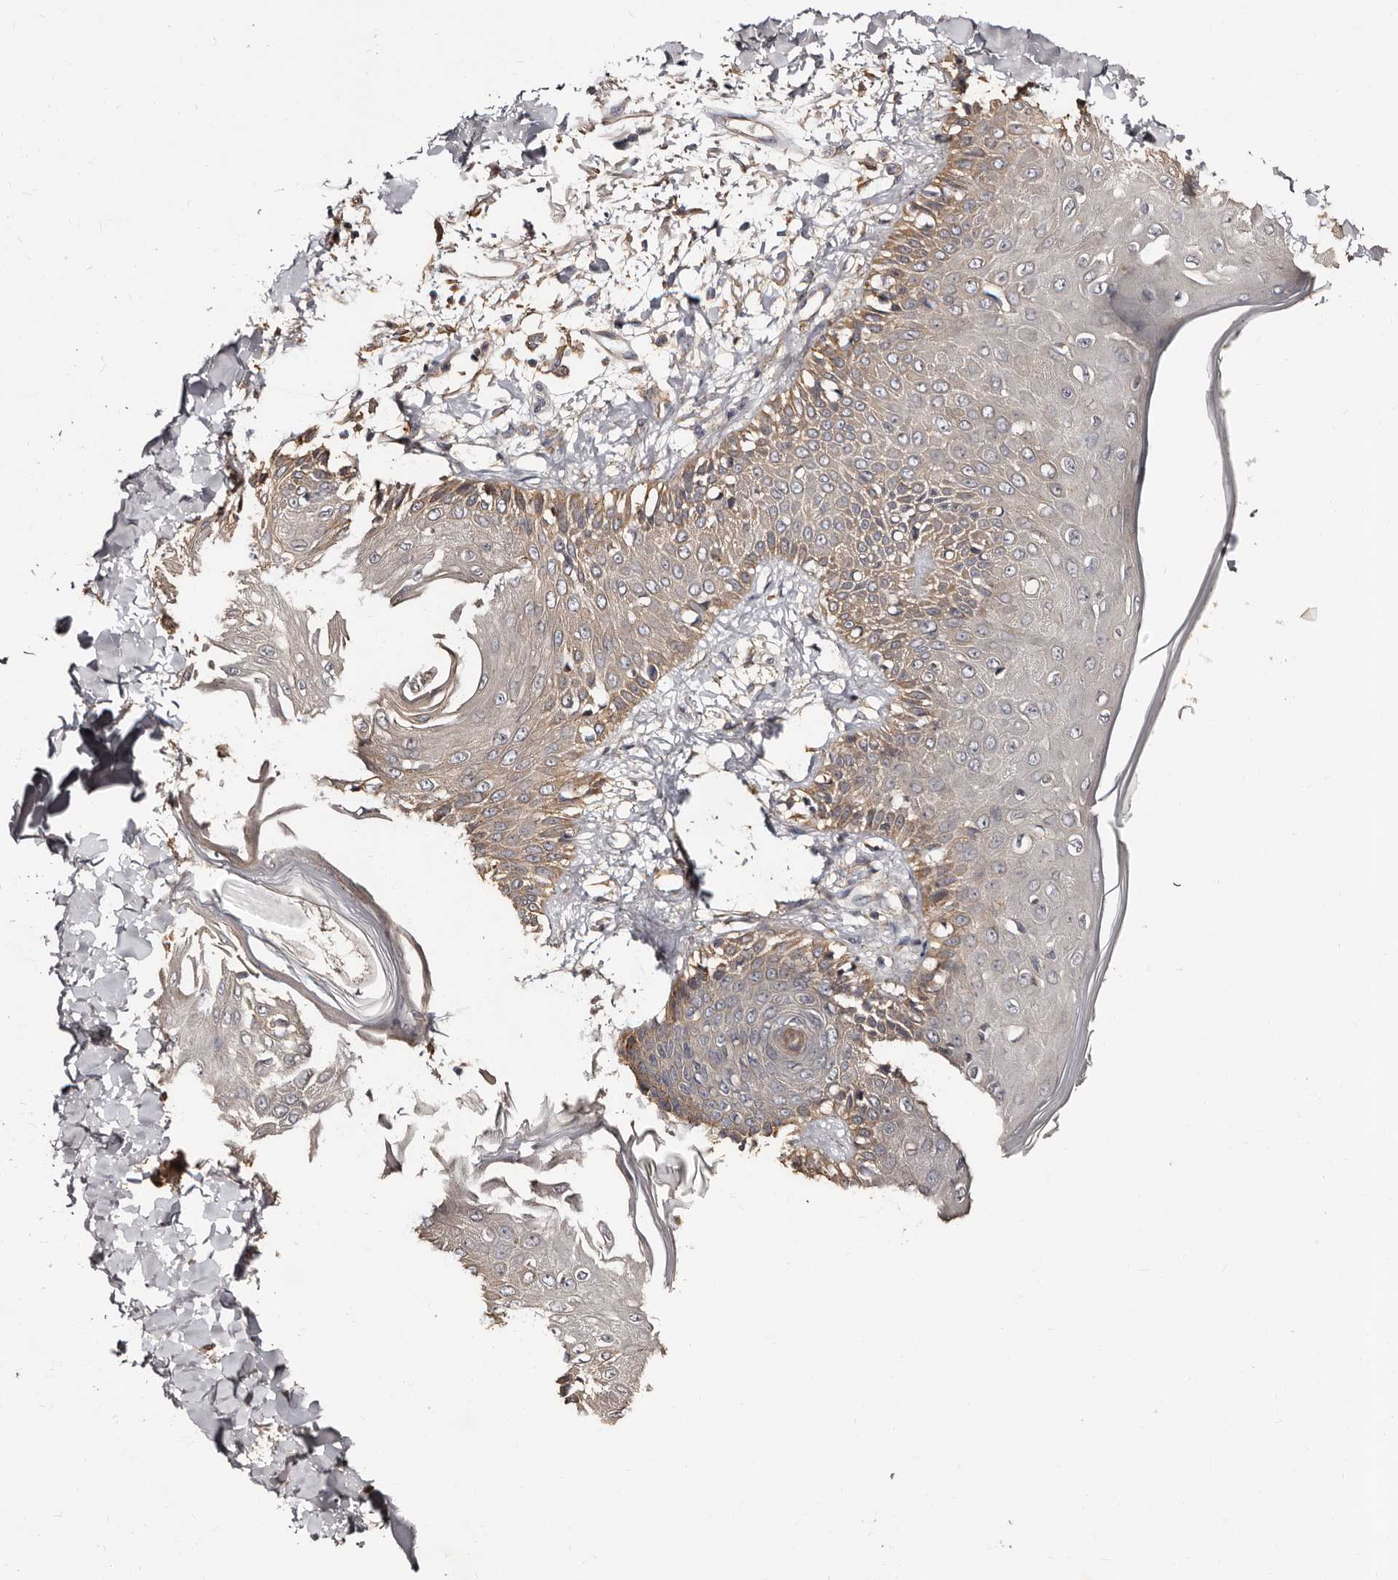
{"staining": {"intensity": "moderate", "quantity": ">75%", "location": "cytoplasmic/membranous"}, "tissue": "skin", "cell_type": "Fibroblasts", "image_type": "normal", "snomed": [{"axis": "morphology", "description": "Normal tissue, NOS"}, {"axis": "morphology", "description": "Squamous cell carcinoma, NOS"}, {"axis": "topography", "description": "Skin"}, {"axis": "topography", "description": "Peripheral nerve tissue"}], "caption": "The photomicrograph displays a brown stain indicating the presence of a protein in the cytoplasmic/membranous of fibroblasts in skin. (brown staining indicates protein expression, while blue staining denotes nuclei).", "gene": "TBC1D22B", "patient": {"sex": "male", "age": 83}}